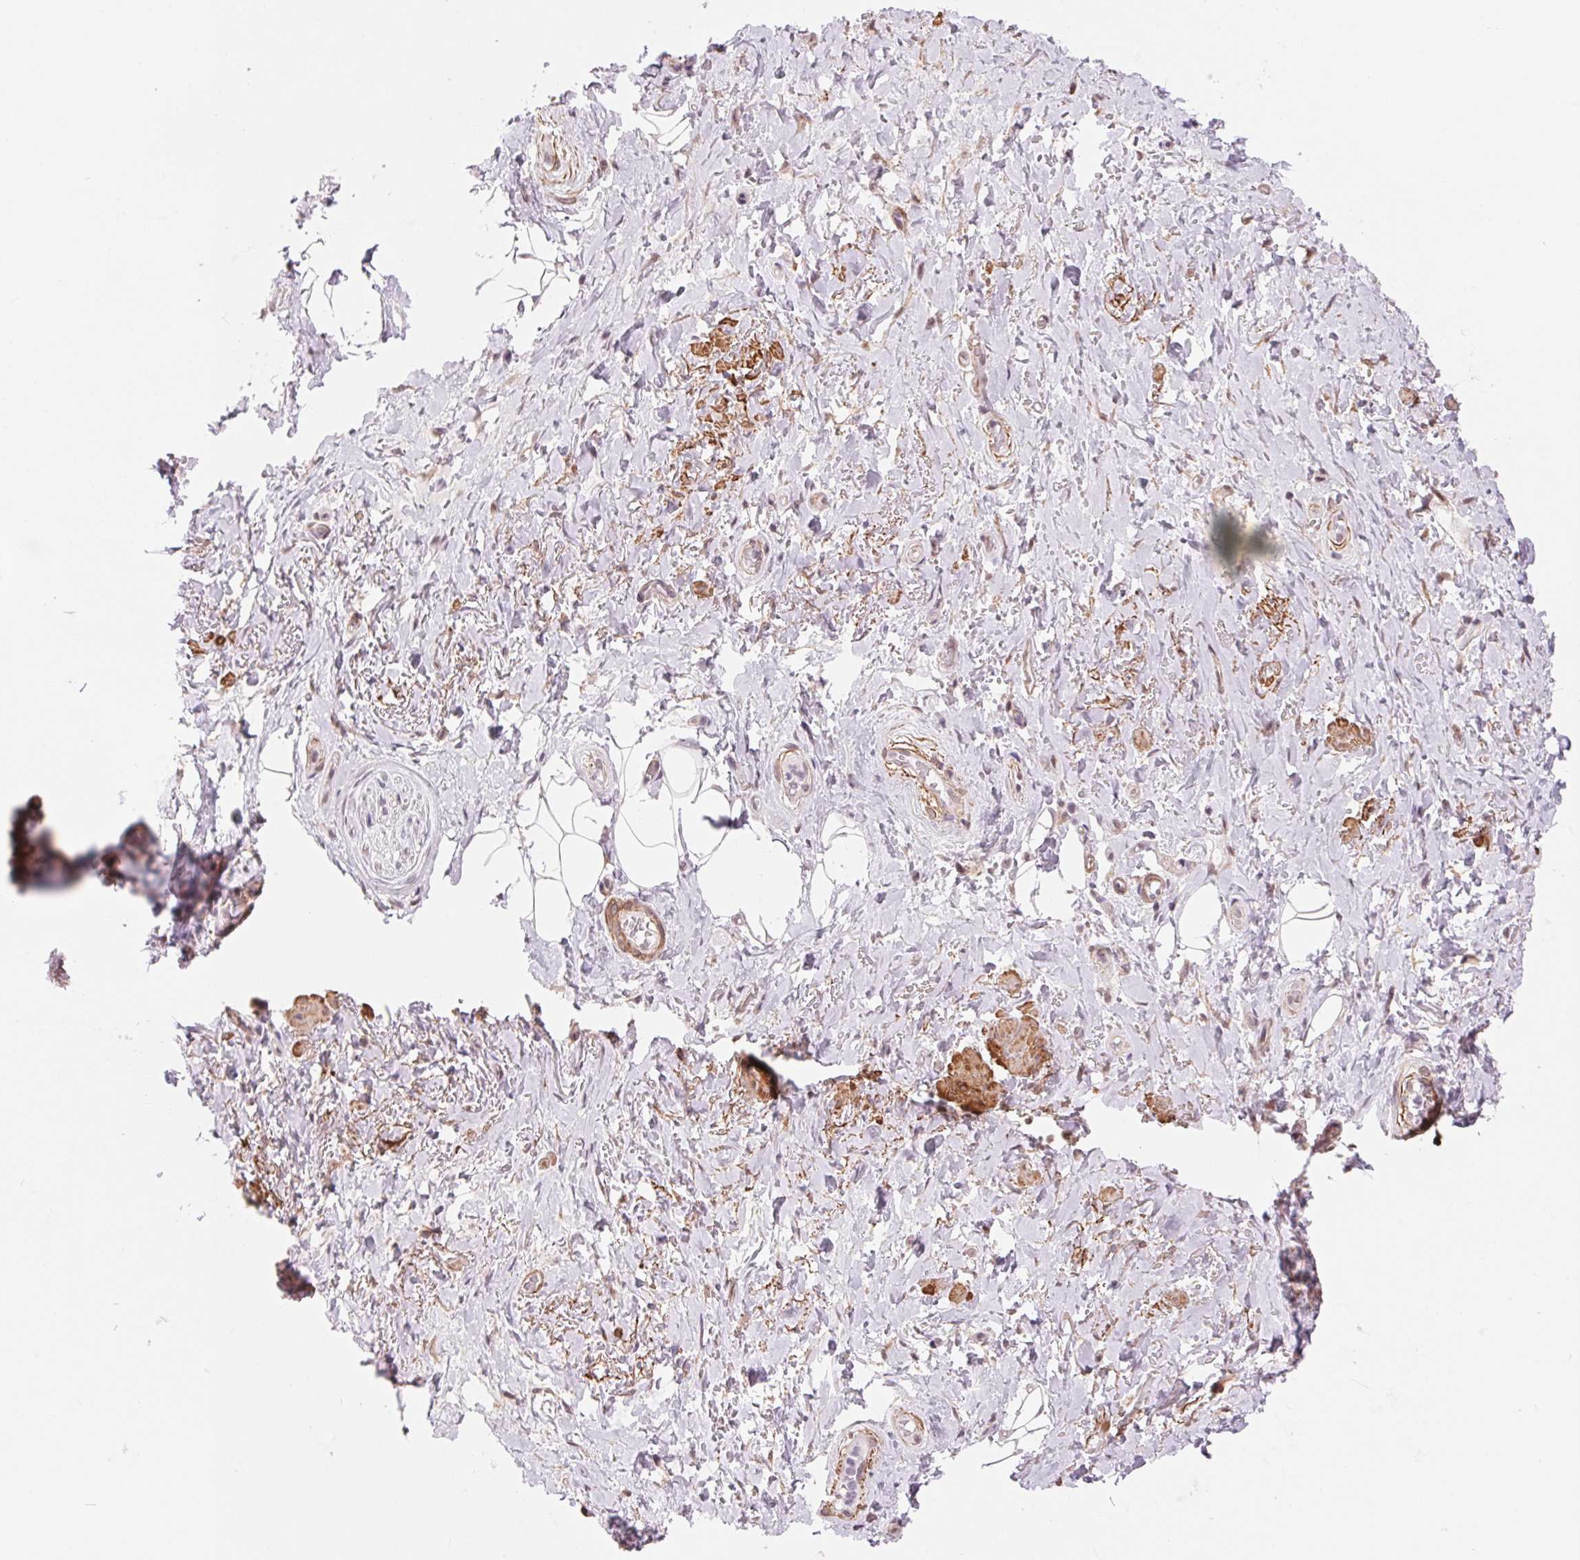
{"staining": {"intensity": "negative", "quantity": "none", "location": "none"}, "tissue": "adipose tissue", "cell_type": "Adipocytes", "image_type": "normal", "snomed": [{"axis": "morphology", "description": "Normal tissue, NOS"}, {"axis": "topography", "description": "Anal"}, {"axis": "topography", "description": "Peripheral nerve tissue"}], "caption": "DAB (3,3'-diaminobenzidine) immunohistochemical staining of unremarkable adipose tissue exhibits no significant expression in adipocytes. (Brightfield microscopy of DAB (3,3'-diaminobenzidine) immunohistochemistry (IHC) at high magnification).", "gene": "BCAT1", "patient": {"sex": "male", "age": 53}}